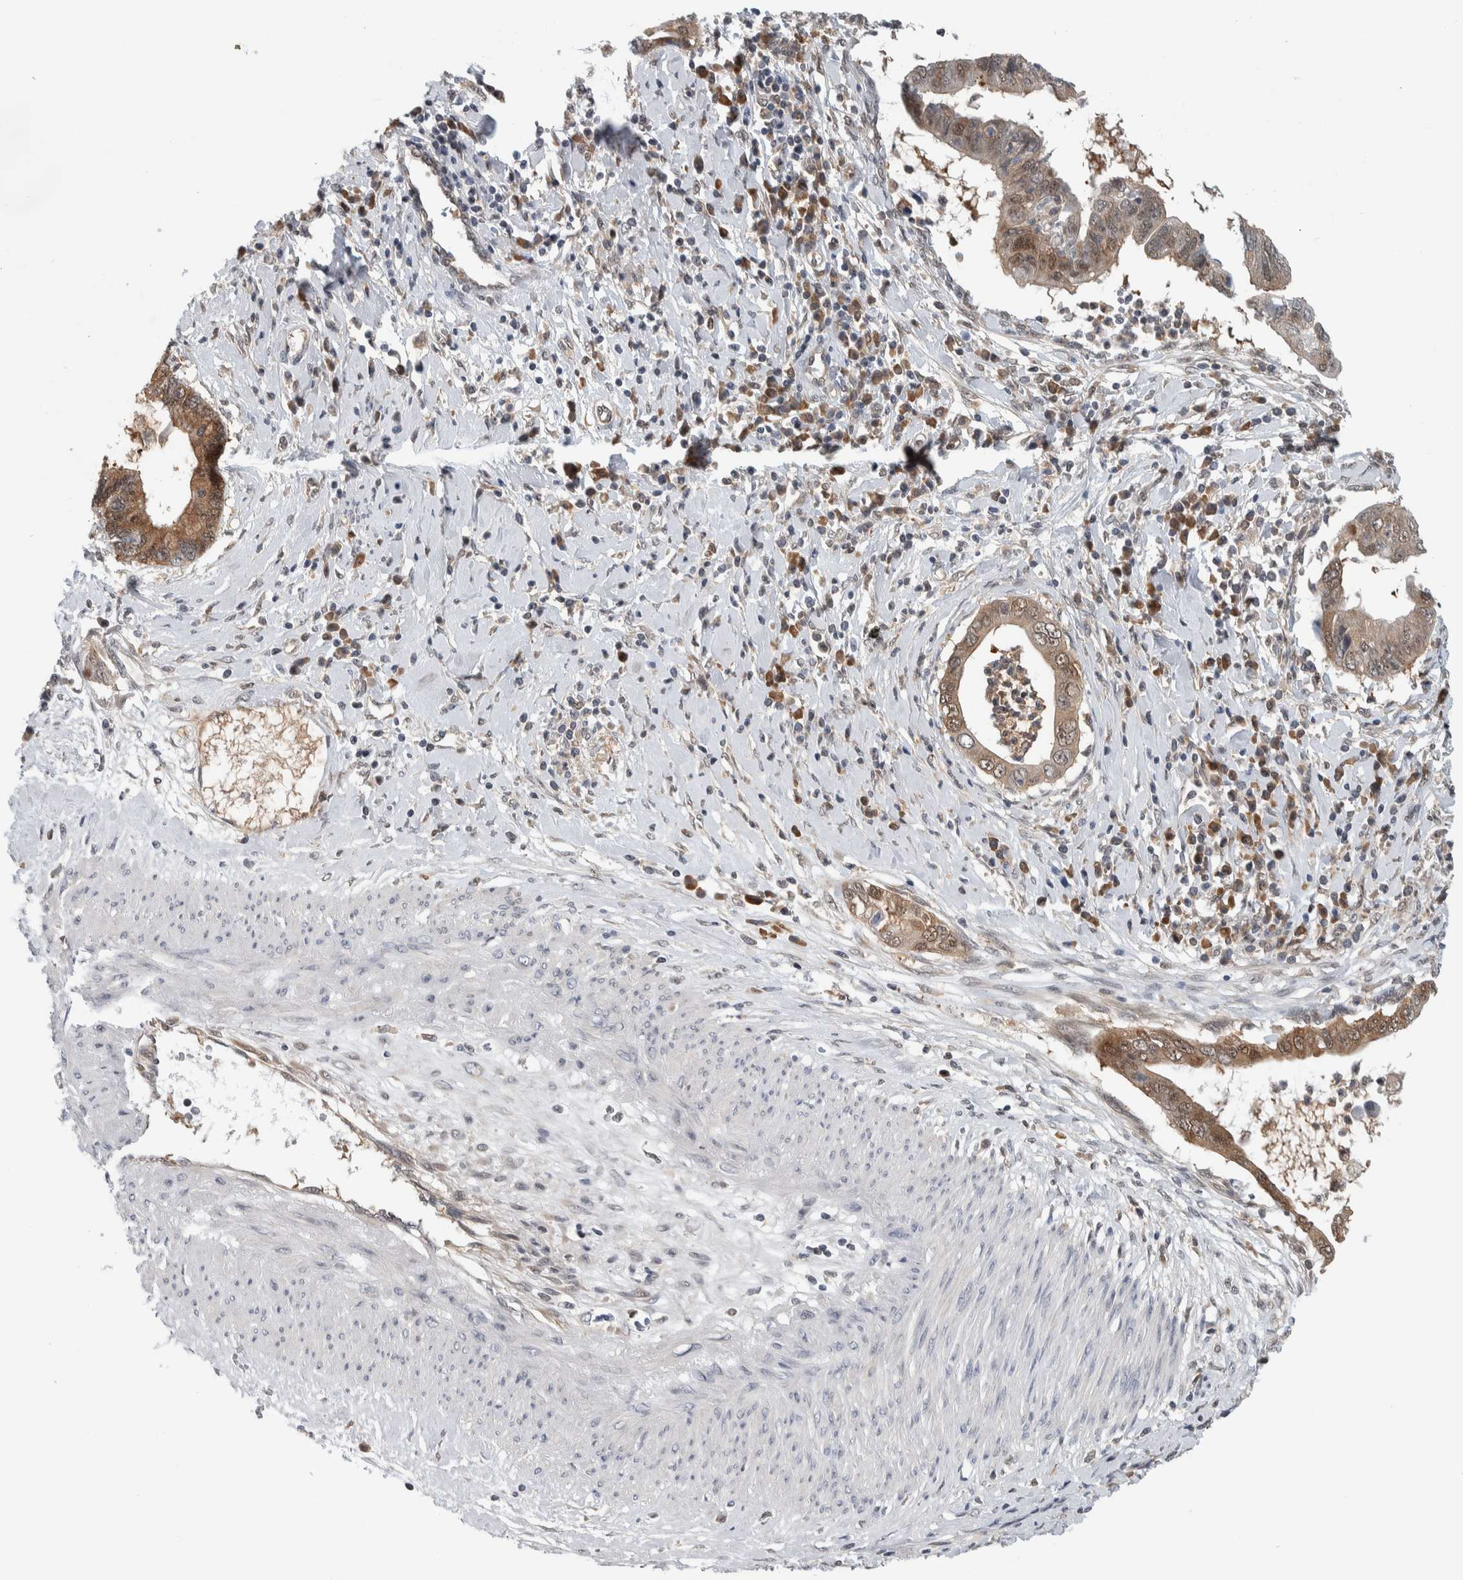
{"staining": {"intensity": "moderate", "quantity": ">75%", "location": "cytoplasmic/membranous"}, "tissue": "cervical cancer", "cell_type": "Tumor cells", "image_type": "cancer", "snomed": [{"axis": "morphology", "description": "Adenocarcinoma, NOS"}, {"axis": "topography", "description": "Cervix"}], "caption": "Immunohistochemistry (IHC) of human adenocarcinoma (cervical) displays medium levels of moderate cytoplasmic/membranous positivity in approximately >75% of tumor cells. (Brightfield microscopy of DAB IHC at high magnification).", "gene": "CCDC43", "patient": {"sex": "female", "age": 44}}